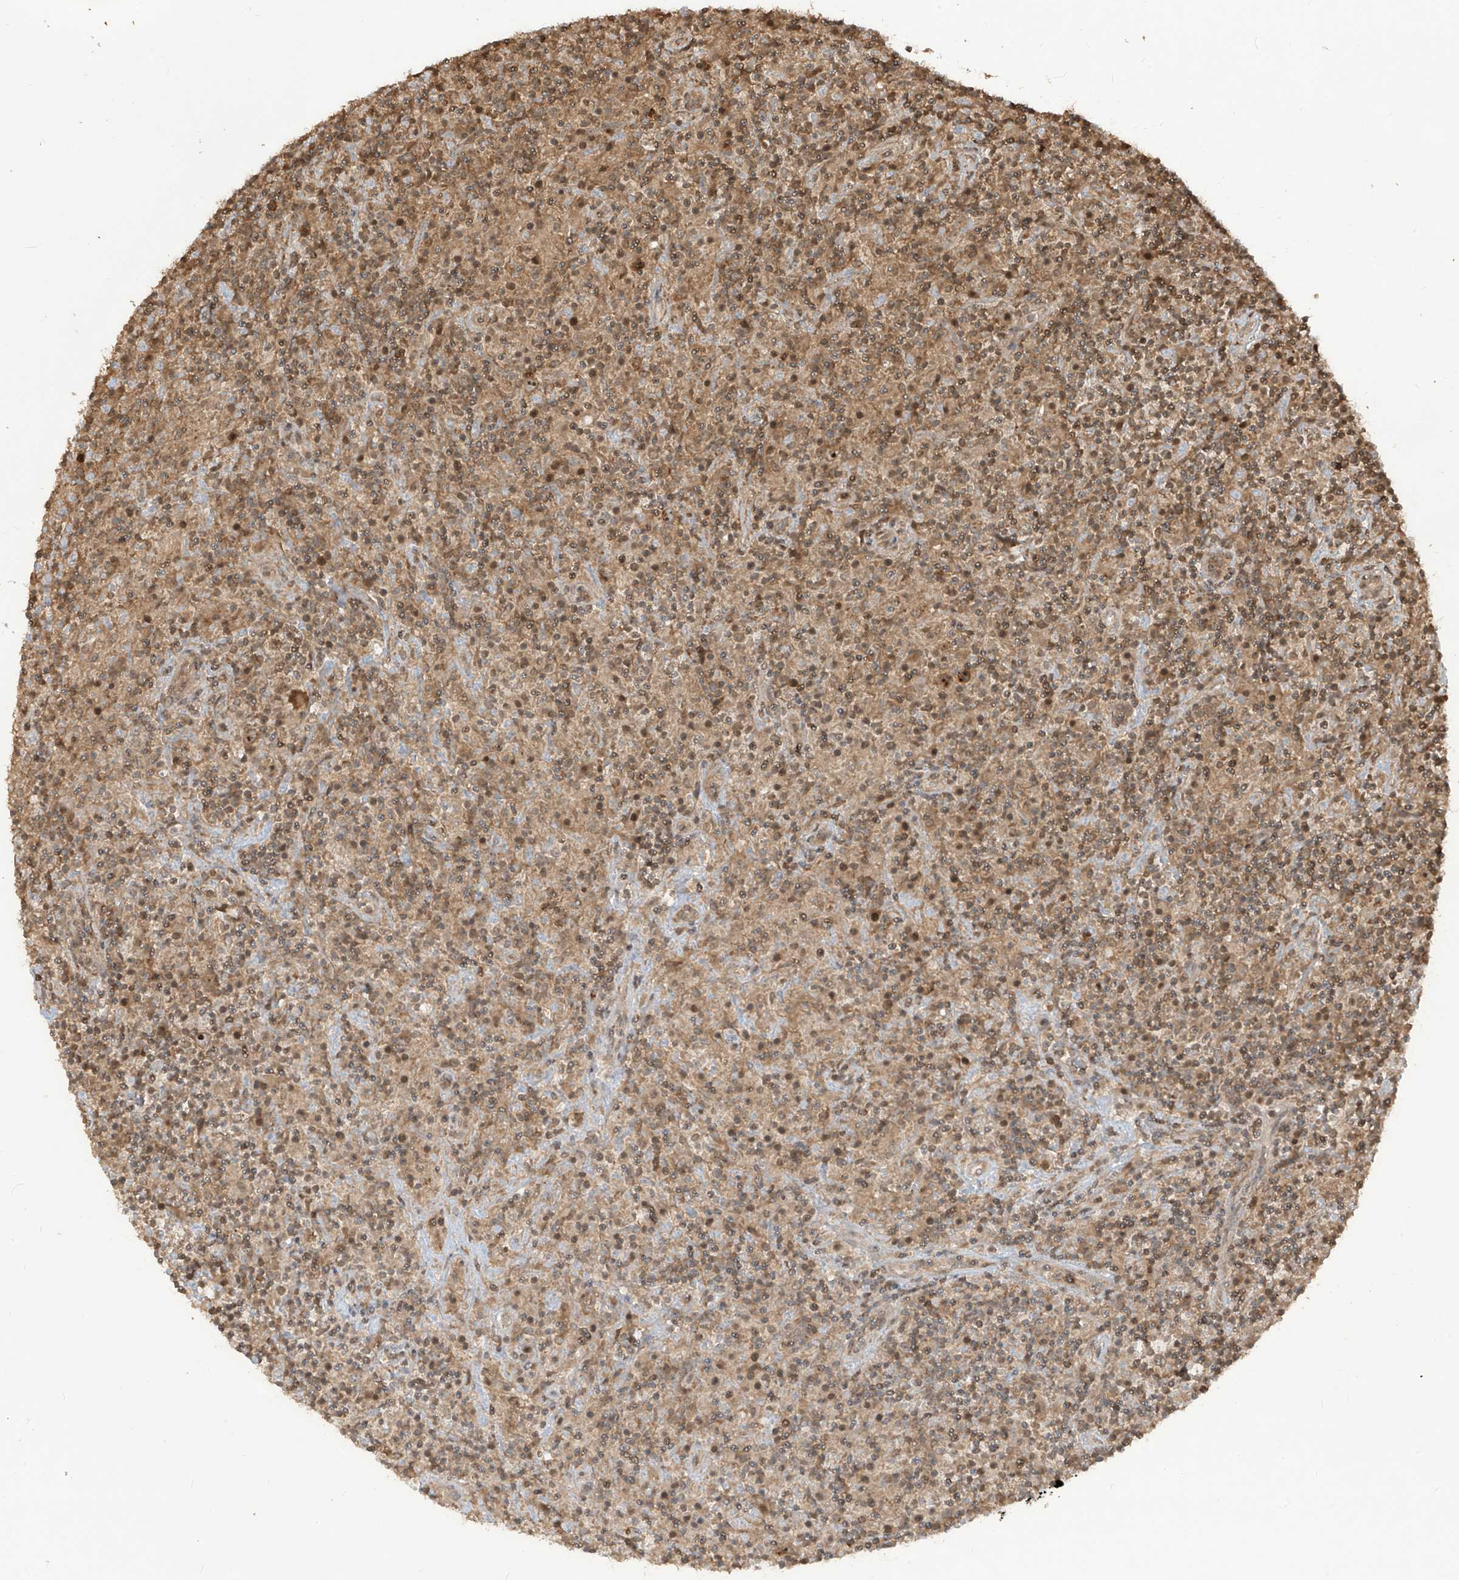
{"staining": {"intensity": "weak", "quantity": ">75%", "location": "cytoplasmic/membranous,nuclear"}, "tissue": "lymphoma", "cell_type": "Tumor cells", "image_type": "cancer", "snomed": [{"axis": "morphology", "description": "Hodgkin's disease, NOS"}, {"axis": "topography", "description": "Lymph node"}], "caption": "An immunohistochemistry (IHC) photomicrograph of tumor tissue is shown. Protein staining in brown shows weak cytoplasmic/membranous and nuclear positivity in Hodgkin's disease within tumor cells. Immunohistochemistry (ihc) stains the protein of interest in brown and the nuclei are stained blue.", "gene": "CARF", "patient": {"sex": "male", "age": 70}}